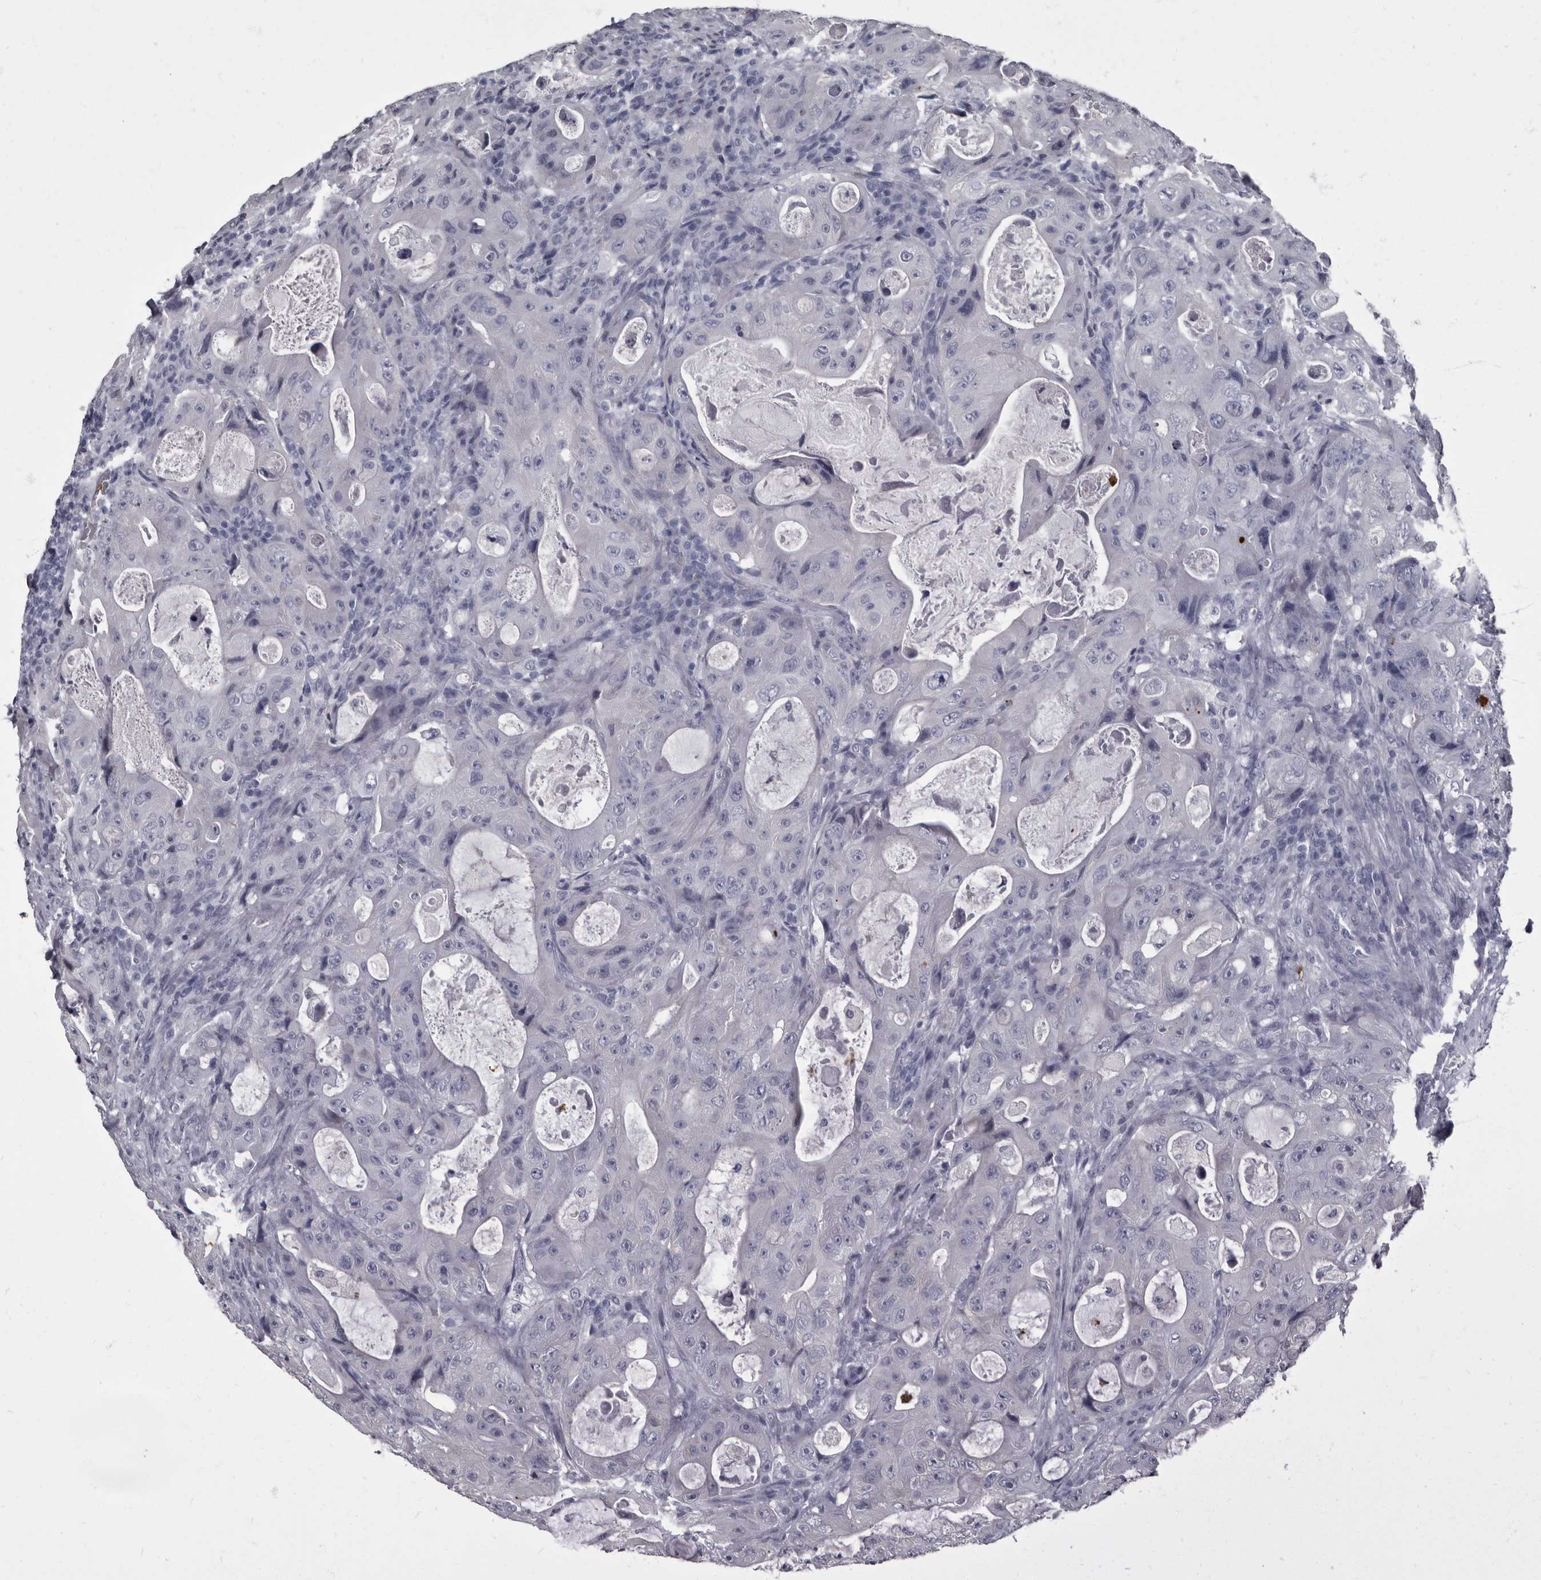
{"staining": {"intensity": "negative", "quantity": "none", "location": "none"}, "tissue": "colorectal cancer", "cell_type": "Tumor cells", "image_type": "cancer", "snomed": [{"axis": "morphology", "description": "Adenocarcinoma, NOS"}, {"axis": "topography", "description": "Colon"}], "caption": "High power microscopy image of an IHC micrograph of colorectal adenocarcinoma, revealing no significant expression in tumor cells.", "gene": "TPD52L1", "patient": {"sex": "female", "age": 46}}